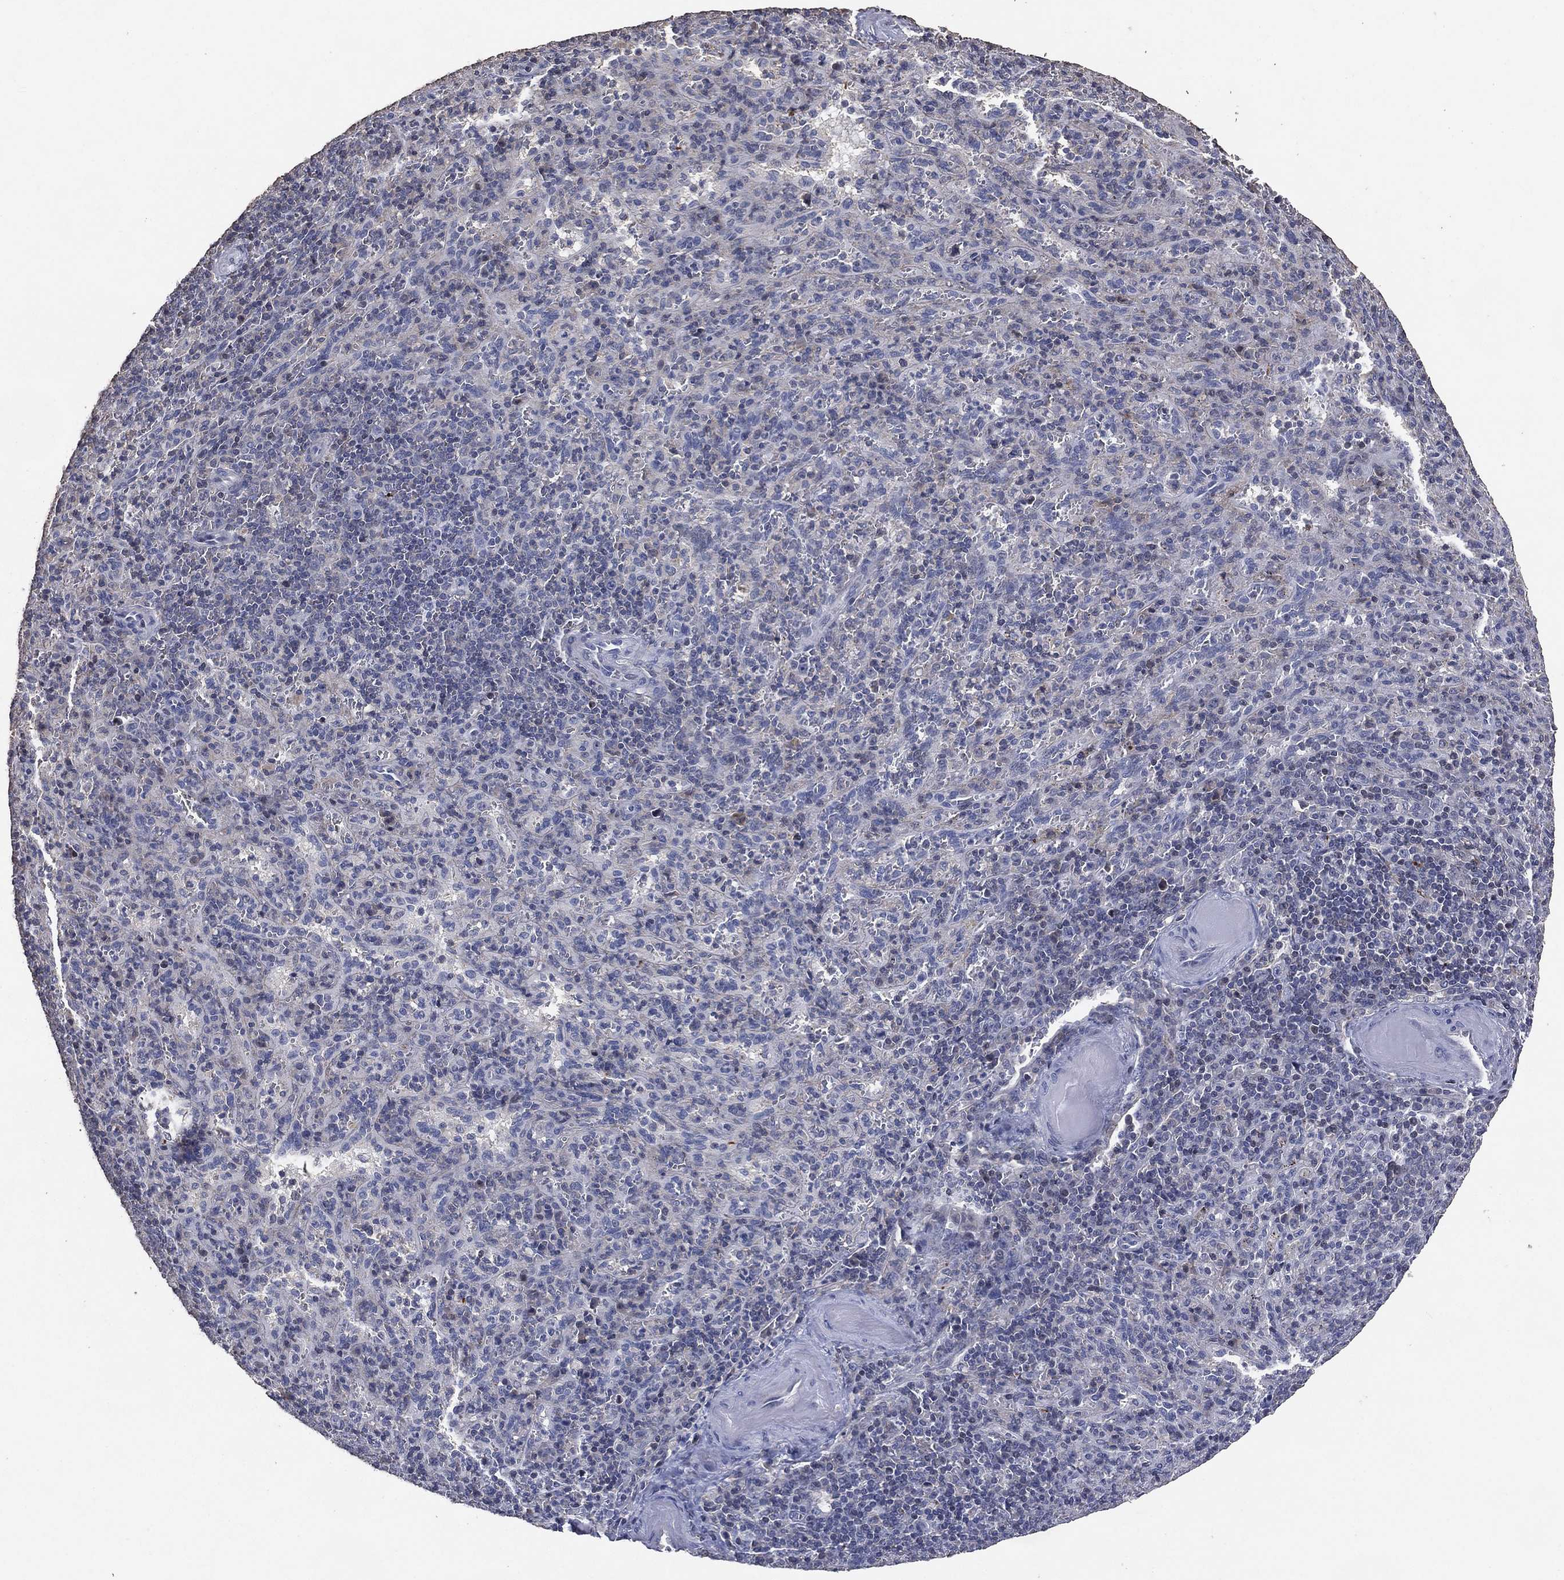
{"staining": {"intensity": "negative", "quantity": "none", "location": "none"}, "tissue": "spleen", "cell_type": "Cells in red pulp", "image_type": "normal", "snomed": [{"axis": "morphology", "description": "Normal tissue, NOS"}, {"axis": "topography", "description": "Spleen"}], "caption": "Immunohistochemistry (IHC) image of unremarkable human spleen stained for a protein (brown), which exhibits no staining in cells in red pulp.", "gene": "ADPRHL1", "patient": {"sex": "male", "age": 57}}